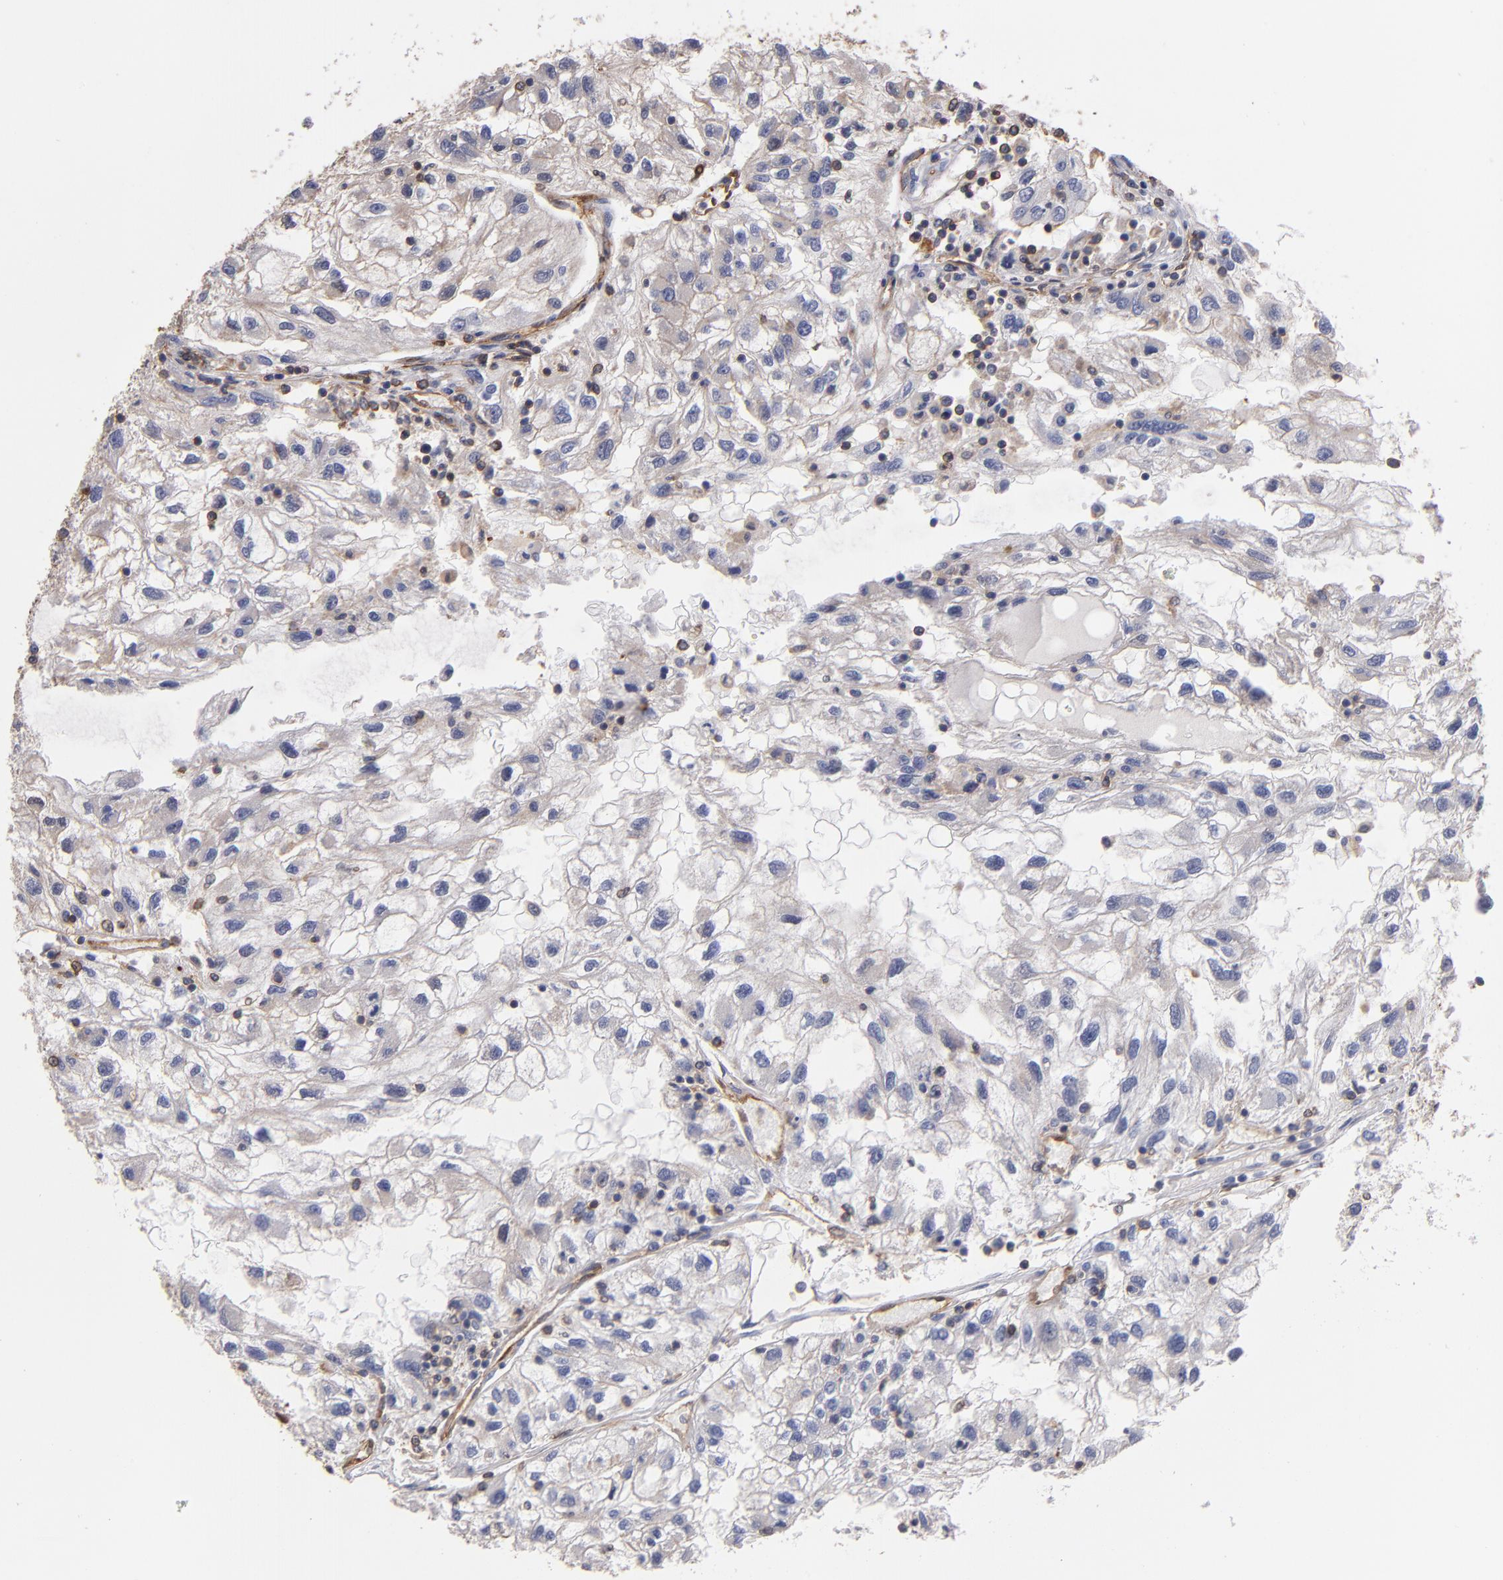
{"staining": {"intensity": "negative", "quantity": "none", "location": "none"}, "tissue": "renal cancer", "cell_type": "Tumor cells", "image_type": "cancer", "snomed": [{"axis": "morphology", "description": "Normal tissue, NOS"}, {"axis": "morphology", "description": "Adenocarcinoma, NOS"}, {"axis": "topography", "description": "Kidney"}], "caption": "This is an immunohistochemistry (IHC) photomicrograph of human adenocarcinoma (renal). There is no expression in tumor cells.", "gene": "ESYT2", "patient": {"sex": "male", "age": 71}}